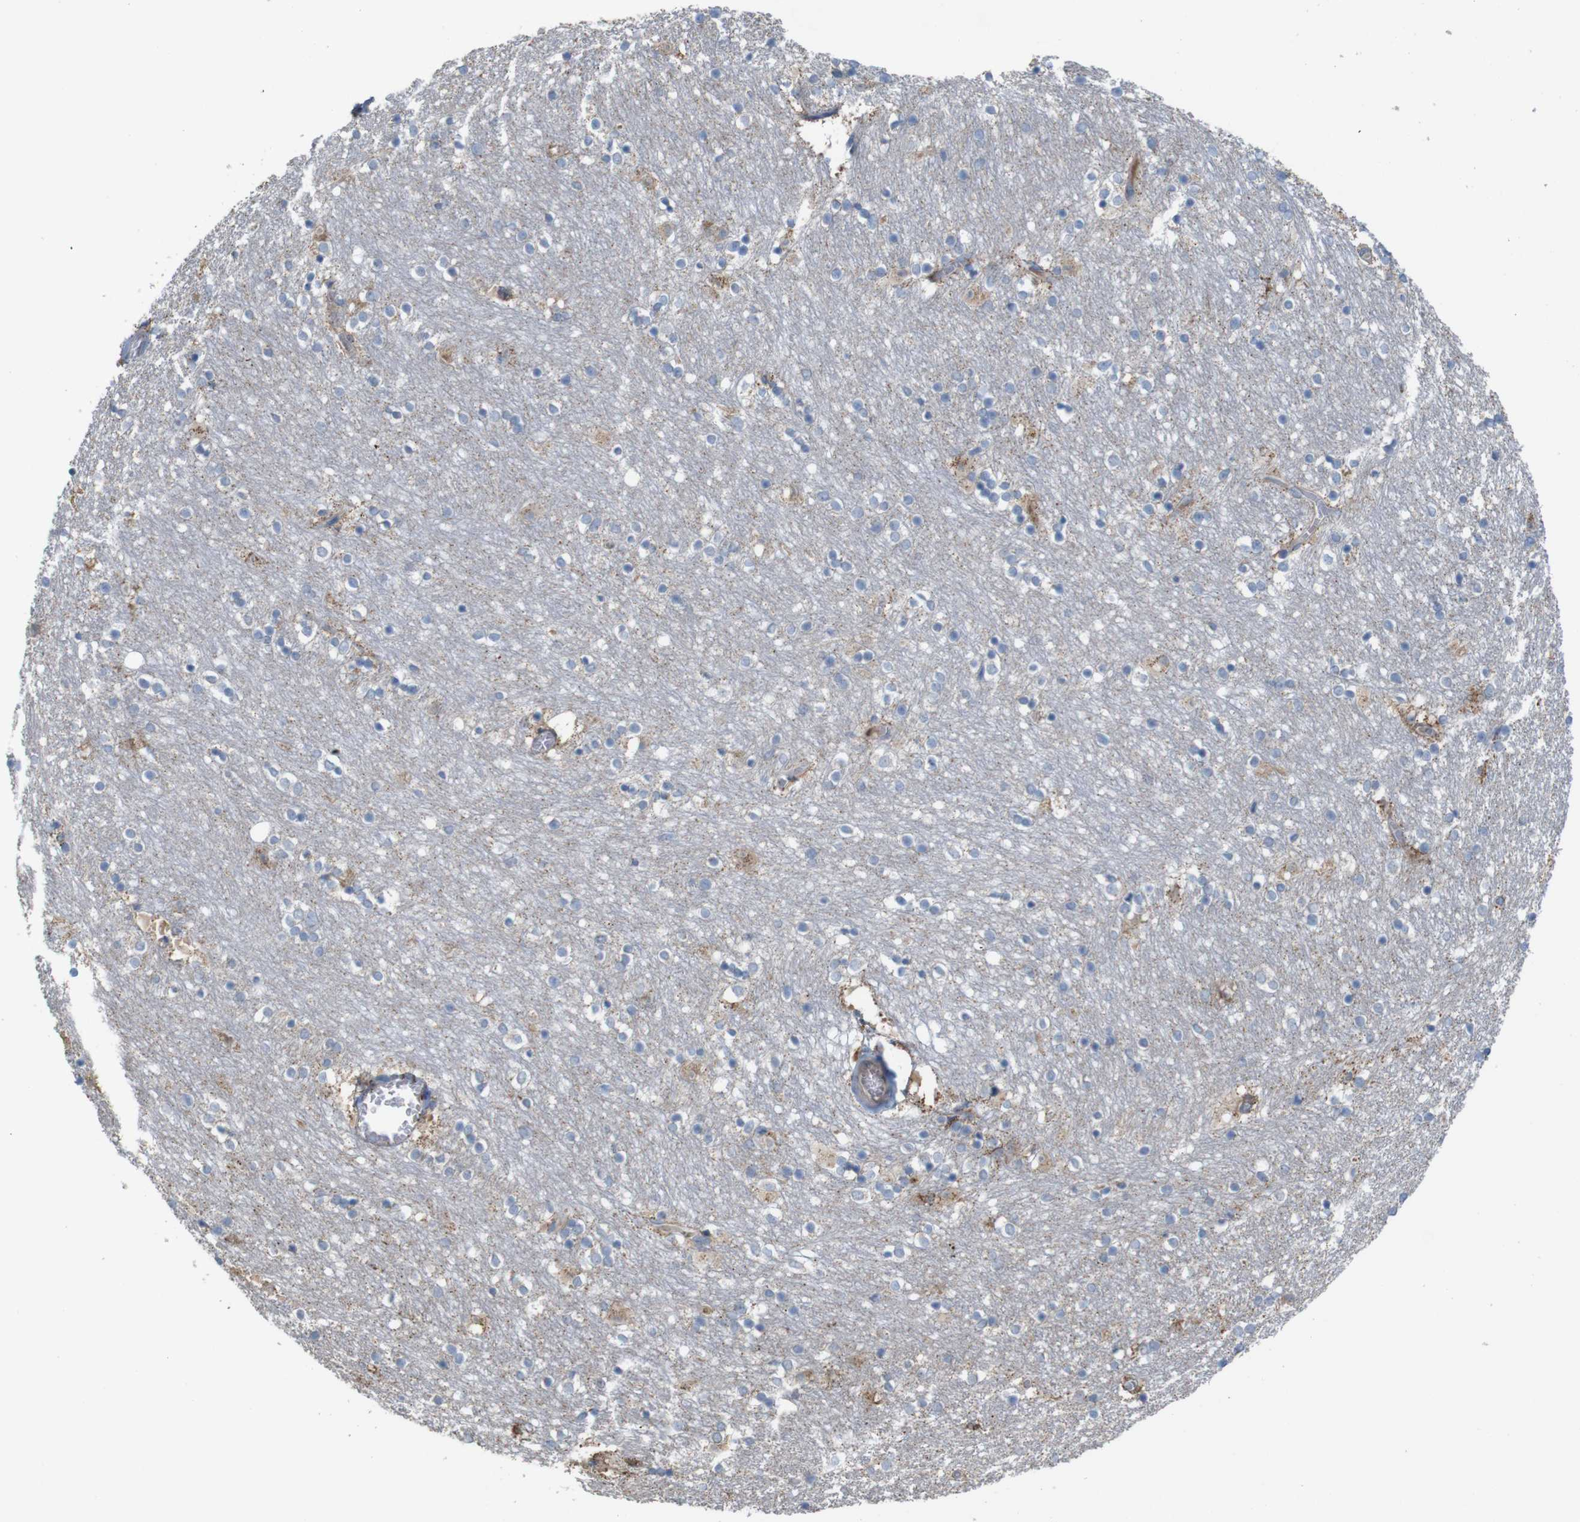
{"staining": {"intensity": "weak", "quantity": "<25%", "location": "cytoplasmic/membranous"}, "tissue": "caudate", "cell_type": "Glial cells", "image_type": "normal", "snomed": [{"axis": "morphology", "description": "Normal tissue, NOS"}, {"axis": "topography", "description": "Lateral ventricle wall"}], "caption": "Immunohistochemistry micrograph of benign human caudate stained for a protein (brown), which shows no staining in glial cells. (DAB immunohistochemistry (IHC), high magnification).", "gene": "PTPRR", "patient": {"sex": "female", "age": 54}}